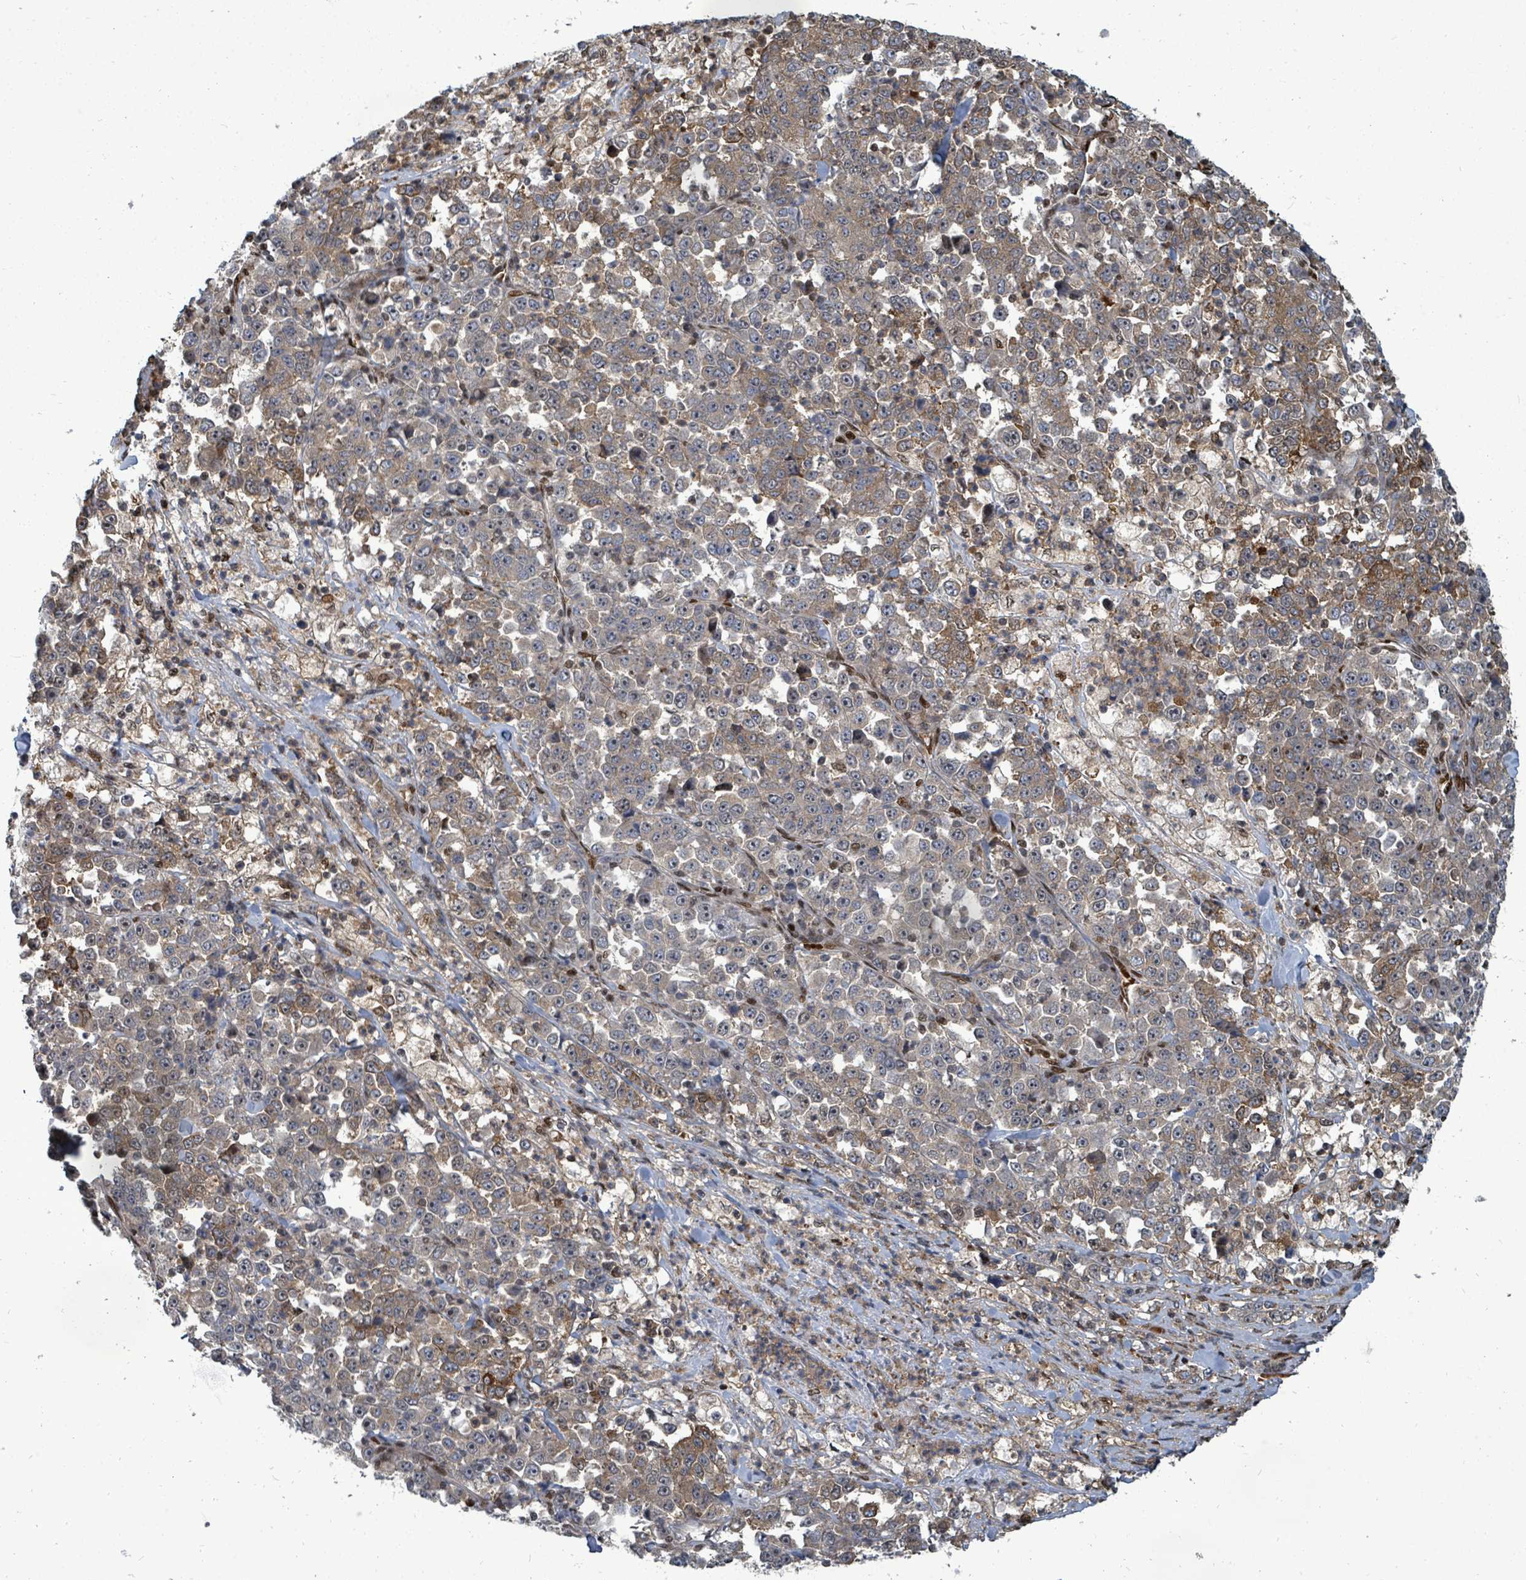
{"staining": {"intensity": "moderate", "quantity": "<25%", "location": "cytoplasmic/membranous"}, "tissue": "stomach cancer", "cell_type": "Tumor cells", "image_type": "cancer", "snomed": [{"axis": "morphology", "description": "Normal tissue, NOS"}, {"axis": "morphology", "description": "Adenocarcinoma, NOS"}, {"axis": "topography", "description": "Stomach, upper"}, {"axis": "topography", "description": "Stomach"}], "caption": "Protein staining reveals moderate cytoplasmic/membranous positivity in about <25% of tumor cells in stomach cancer. The staining was performed using DAB (3,3'-diaminobenzidine) to visualize the protein expression in brown, while the nuclei were stained in blue with hematoxylin (Magnification: 20x).", "gene": "TRDMT1", "patient": {"sex": "male", "age": 59}}